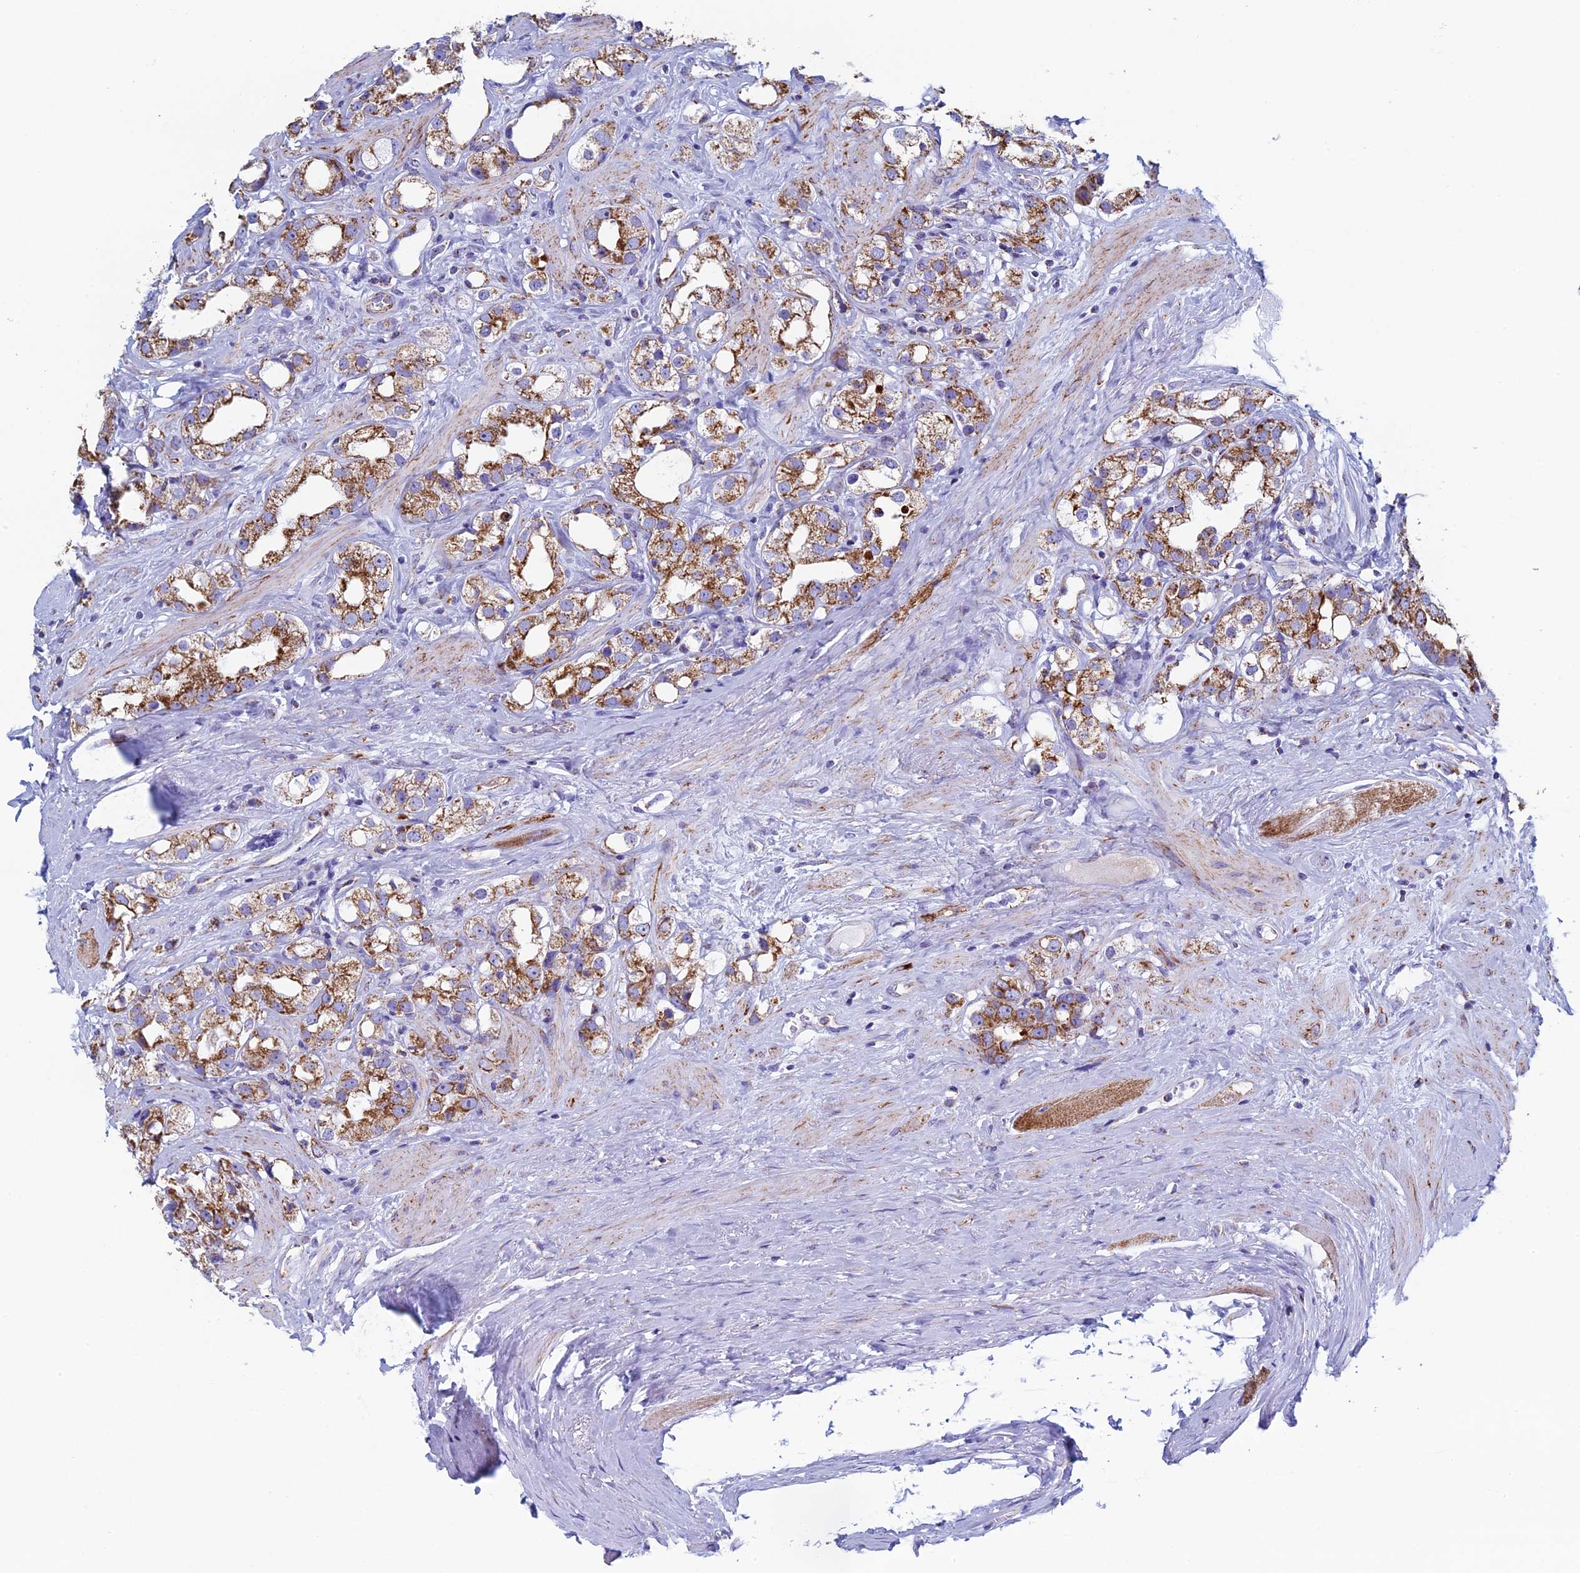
{"staining": {"intensity": "moderate", "quantity": ">75%", "location": "cytoplasmic/membranous"}, "tissue": "prostate cancer", "cell_type": "Tumor cells", "image_type": "cancer", "snomed": [{"axis": "morphology", "description": "Adenocarcinoma, NOS"}, {"axis": "topography", "description": "Prostate"}], "caption": "Immunohistochemistry (IHC) of human prostate cancer (adenocarcinoma) exhibits medium levels of moderate cytoplasmic/membranous staining in about >75% of tumor cells.", "gene": "UQCRFS1", "patient": {"sex": "male", "age": 79}}